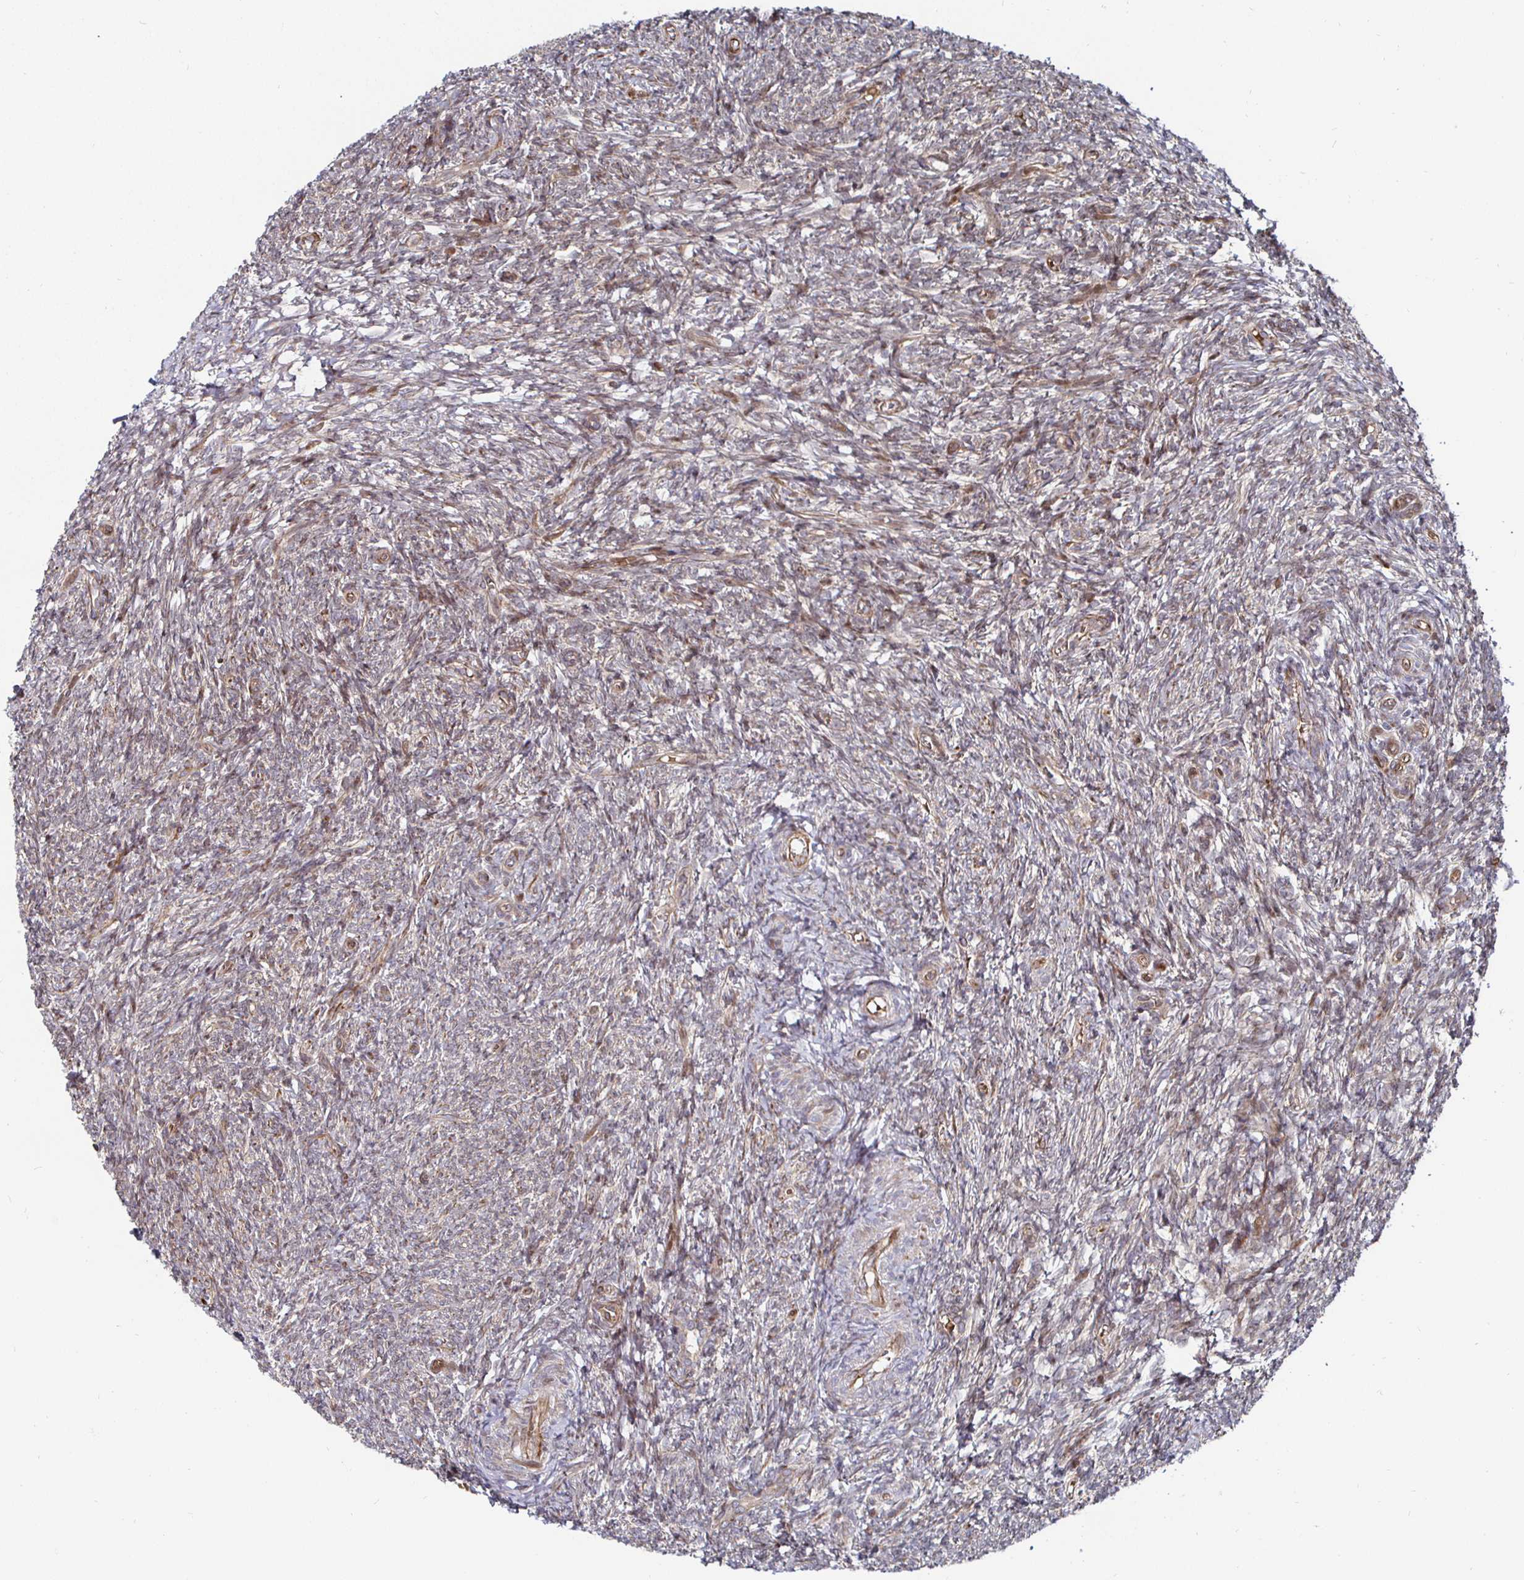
{"staining": {"intensity": "moderate", "quantity": "25%-75%", "location": "cytoplasmic/membranous"}, "tissue": "ovary", "cell_type": "Ovarian stroma cells", "image_type": "normal", "snomed": [{"axis": "morphology", "description": "Normal tissue, NOS"}, {"axis": "topography", "description": "Ovary"}], "caption": "Ovary stained with DAB immunohistochemistry reveals medium levels of moderate cytoplasmic/membranous staining in approximately 25%-75% of ovarian stroma cells.", "gene": "TBKBP1", "patient": {"sex": "female", "age": 39}}